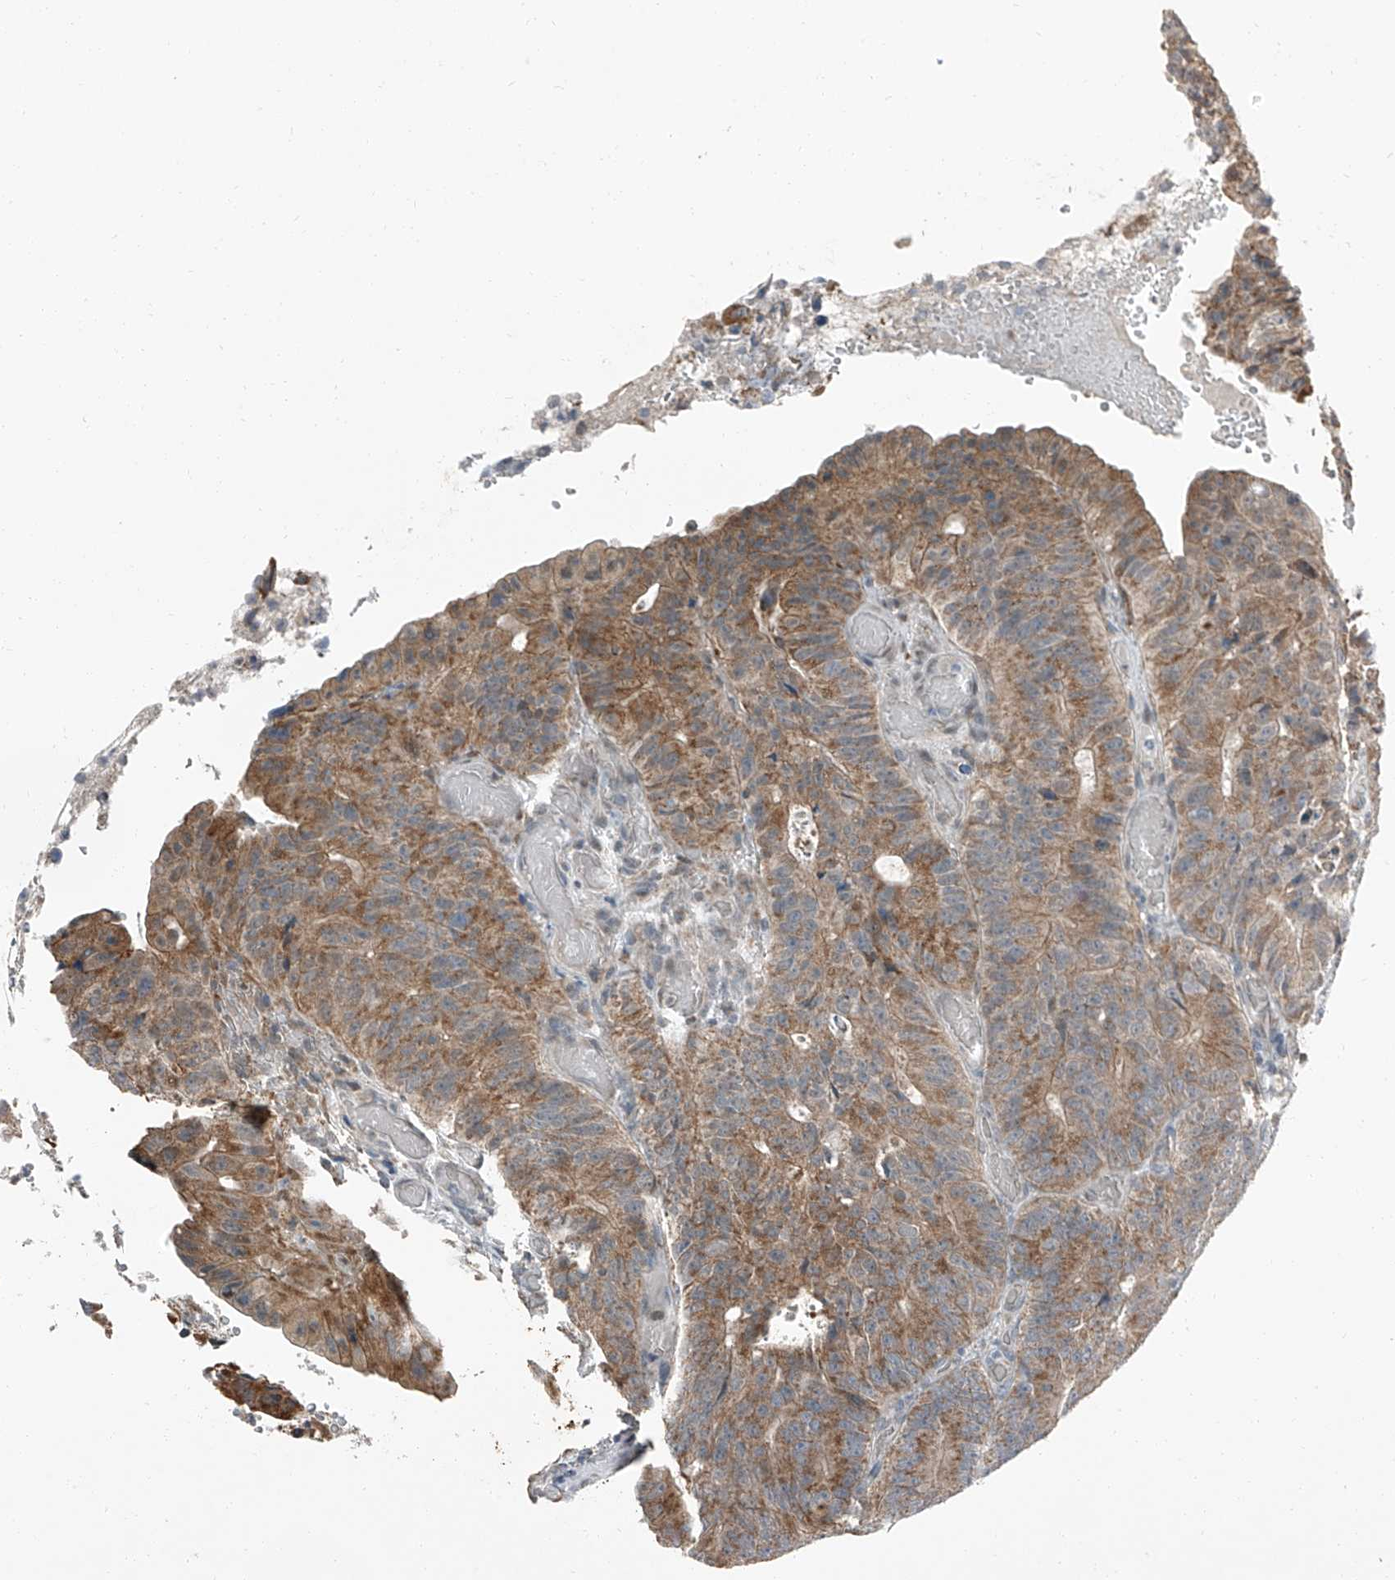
{"staining": {"intensity": "moderate", "quantity": ">75%", "location": "cytoplasmic/membranous"}, "tissue": "colorectal cancer", "cell_type": "Tumor cells", "image_type": "cancer", "snomed": [{"axis": "morphology", "description": "Adenocarcinoma, NOS"}, {"axis": "topography", "description": "Colon"}], "caption": "Immunohistochemical staining of colorectal adenocarcinoma demonstrates medium levels of moderate cytoplasmic/membranous protein staining in about >75% of tumor cells.", "gene": "CHRNA7", "patient": {"sex": "male", "age": 87}}